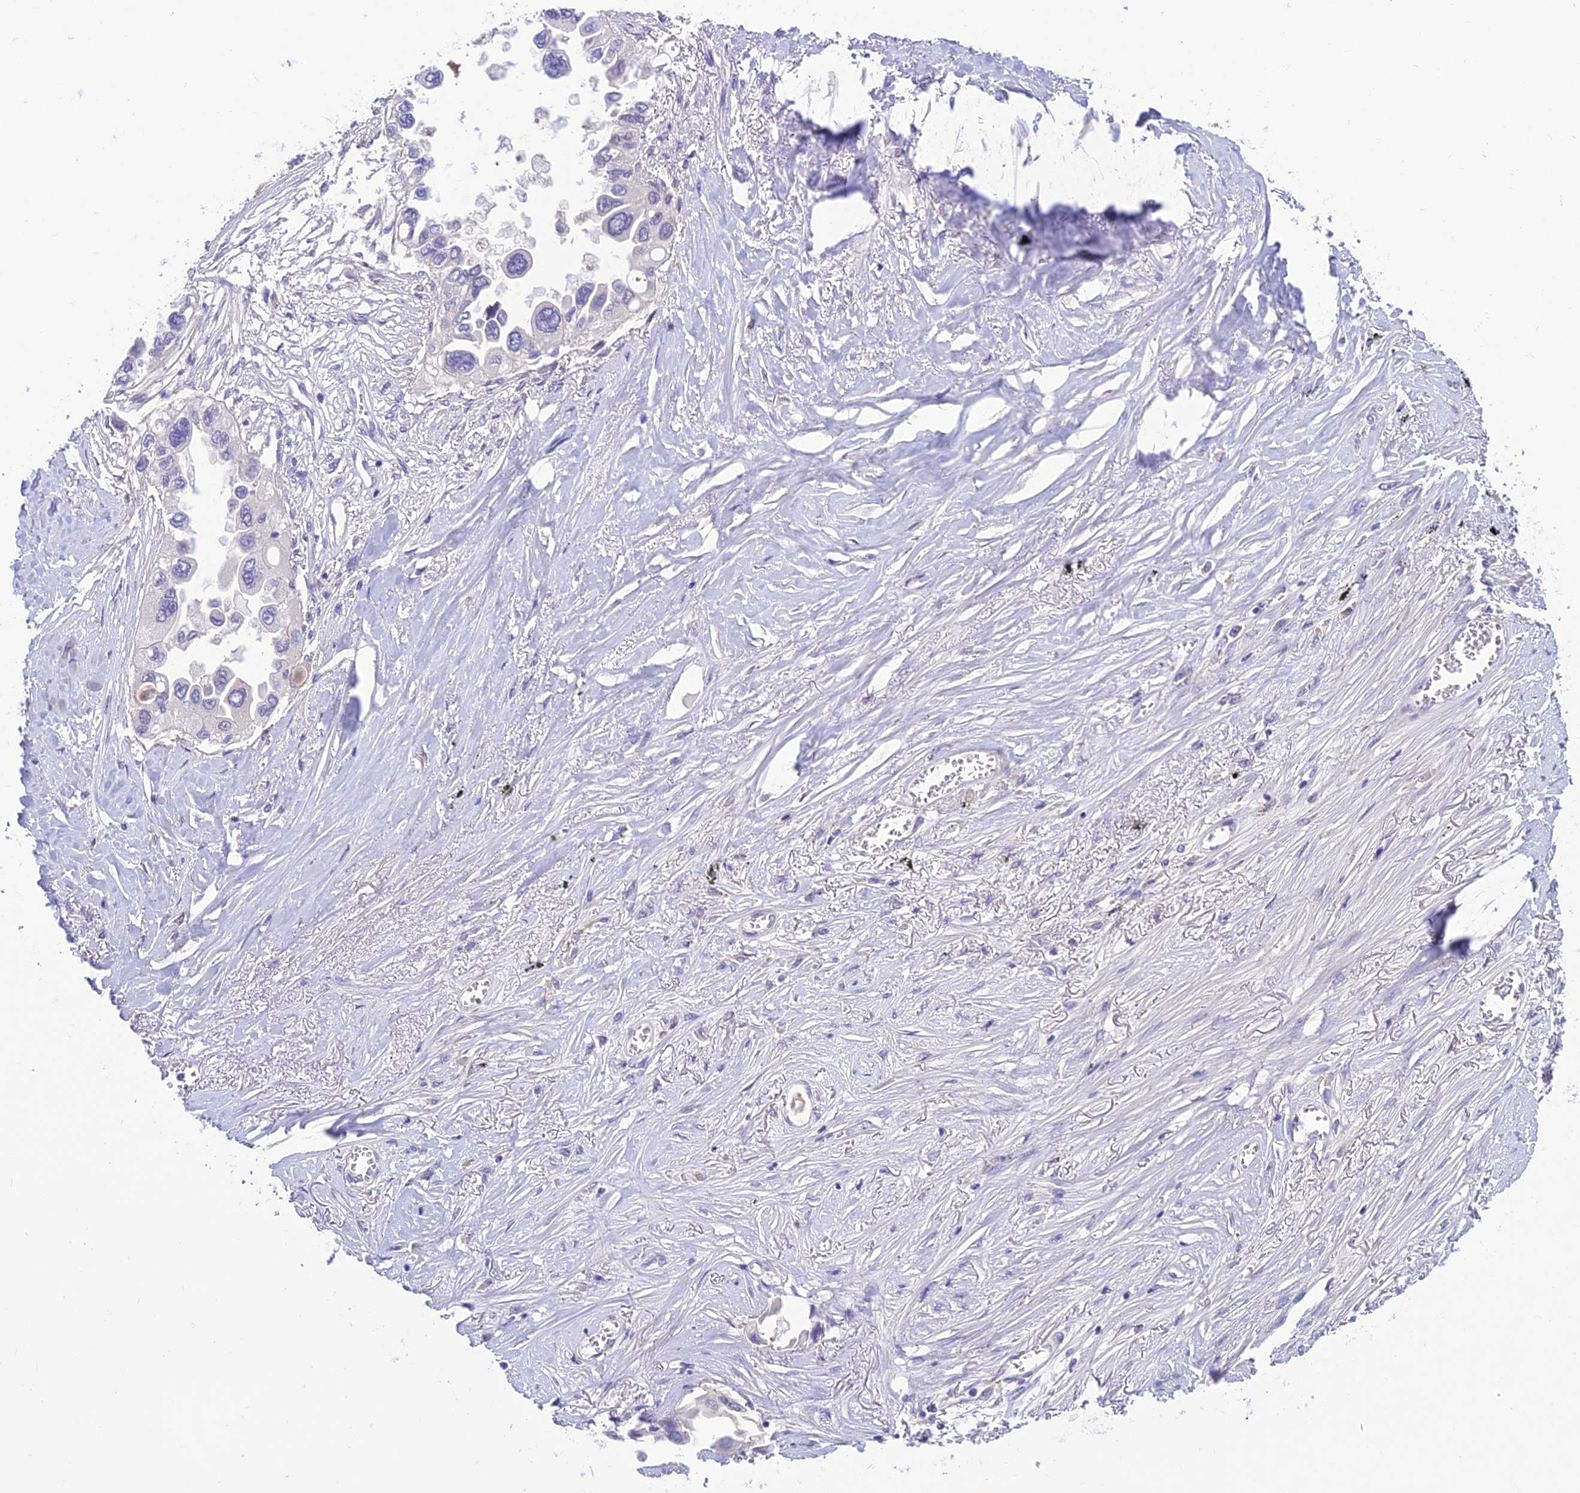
{"staining": {"intensity": "negative", "quantity": "none", "location": "none"}, "tissue": "lung cancer", "cell_type": "Tumor cells", "image_type": "cancer", "snomed": [{"axis": "morphology", "description": "Adenocarcinoma, NOS"}, {"axis": "topography", "description": "Lung"}], "caption": "Tumor cells show no significant expression in adenocarcinoma (lung).", "gene": "TEKT3", "patient": {"sex": "female", "age": 76}}